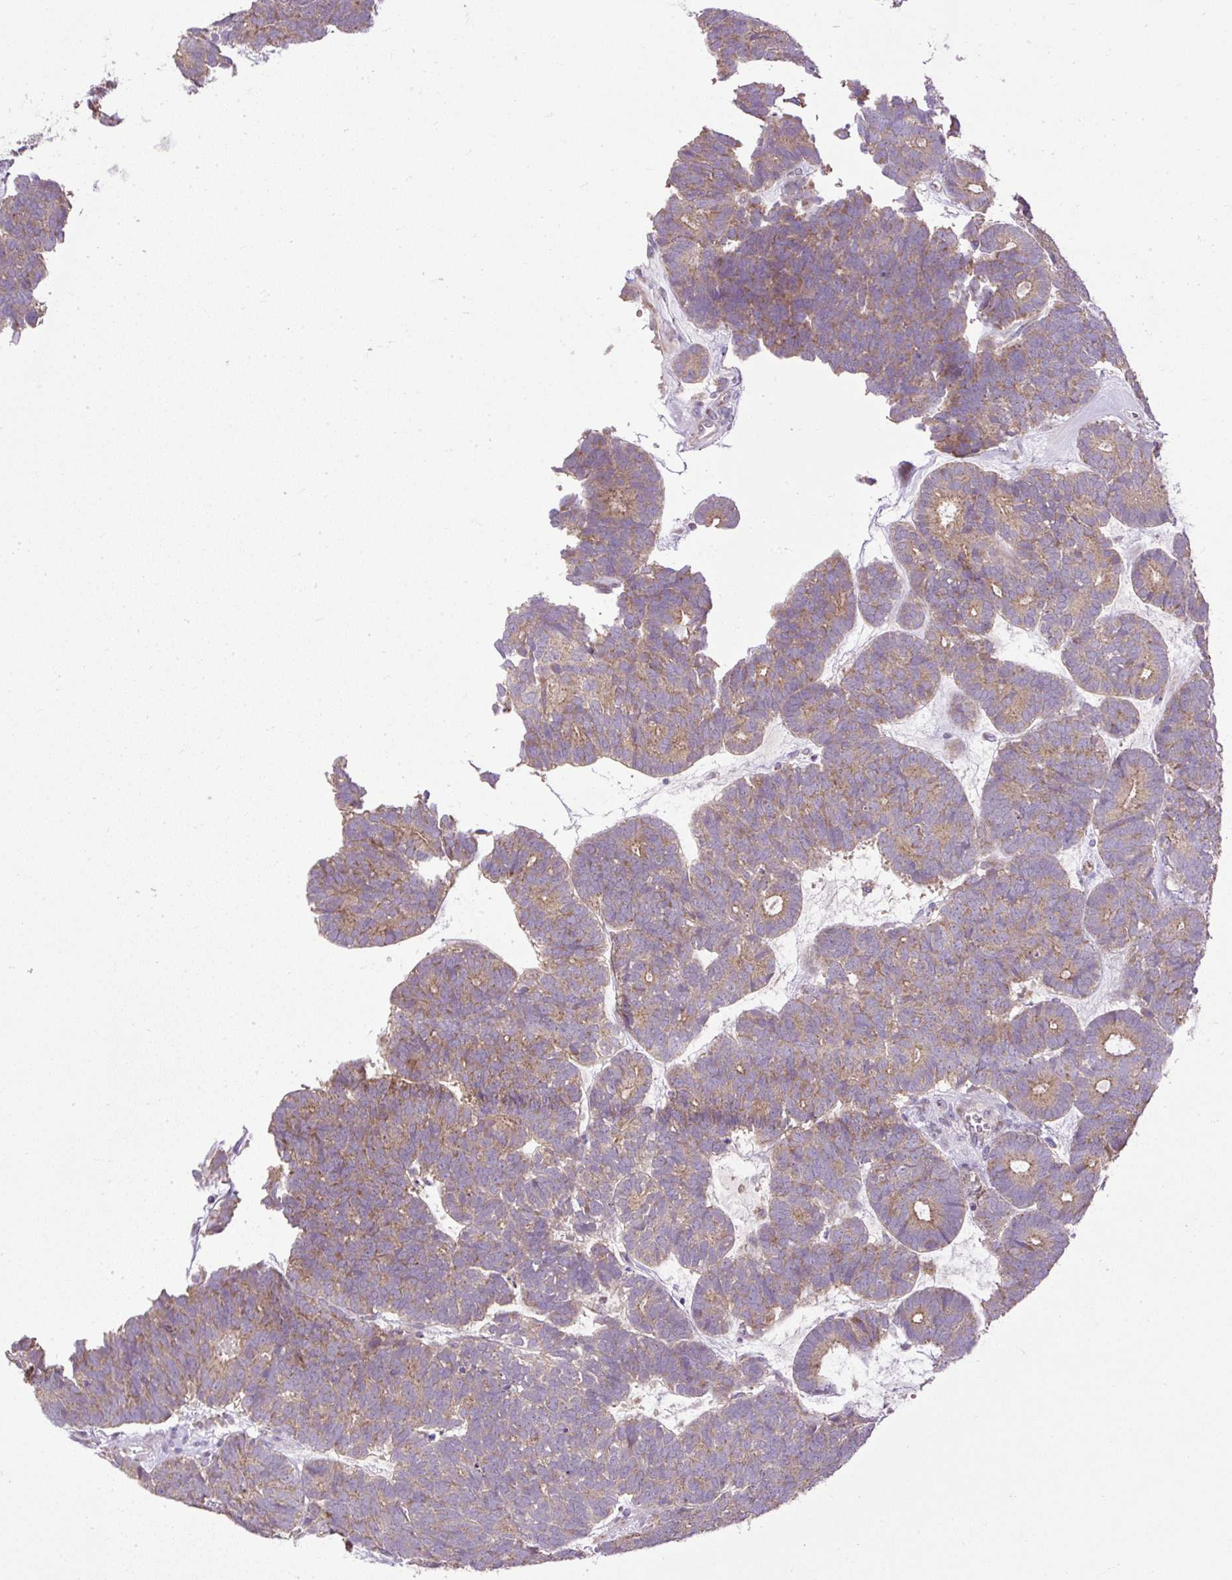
{"staining": {"intensity": "weak", "quantity": ">75%", "location": "cytoplasmic/membranous"}, "tissue": "head and neck cancer", "cell_type": "Tumor cells", "image_type": "cancer", "snomed": [{"axis": "morphology", "description": "Adenocarcinoma, NOS"}, {"axis": "topography", "description": "Head-Neck"}], "caption": "This micrograph reveals immunohistochemistry staining of head and neck adenocarcinoma, with low weak cytoplasmic/membranous positivity in approximately >75% of tumor cells.", "gene": "ZNF547", "patient": {"sex": "female", "age": 81}}